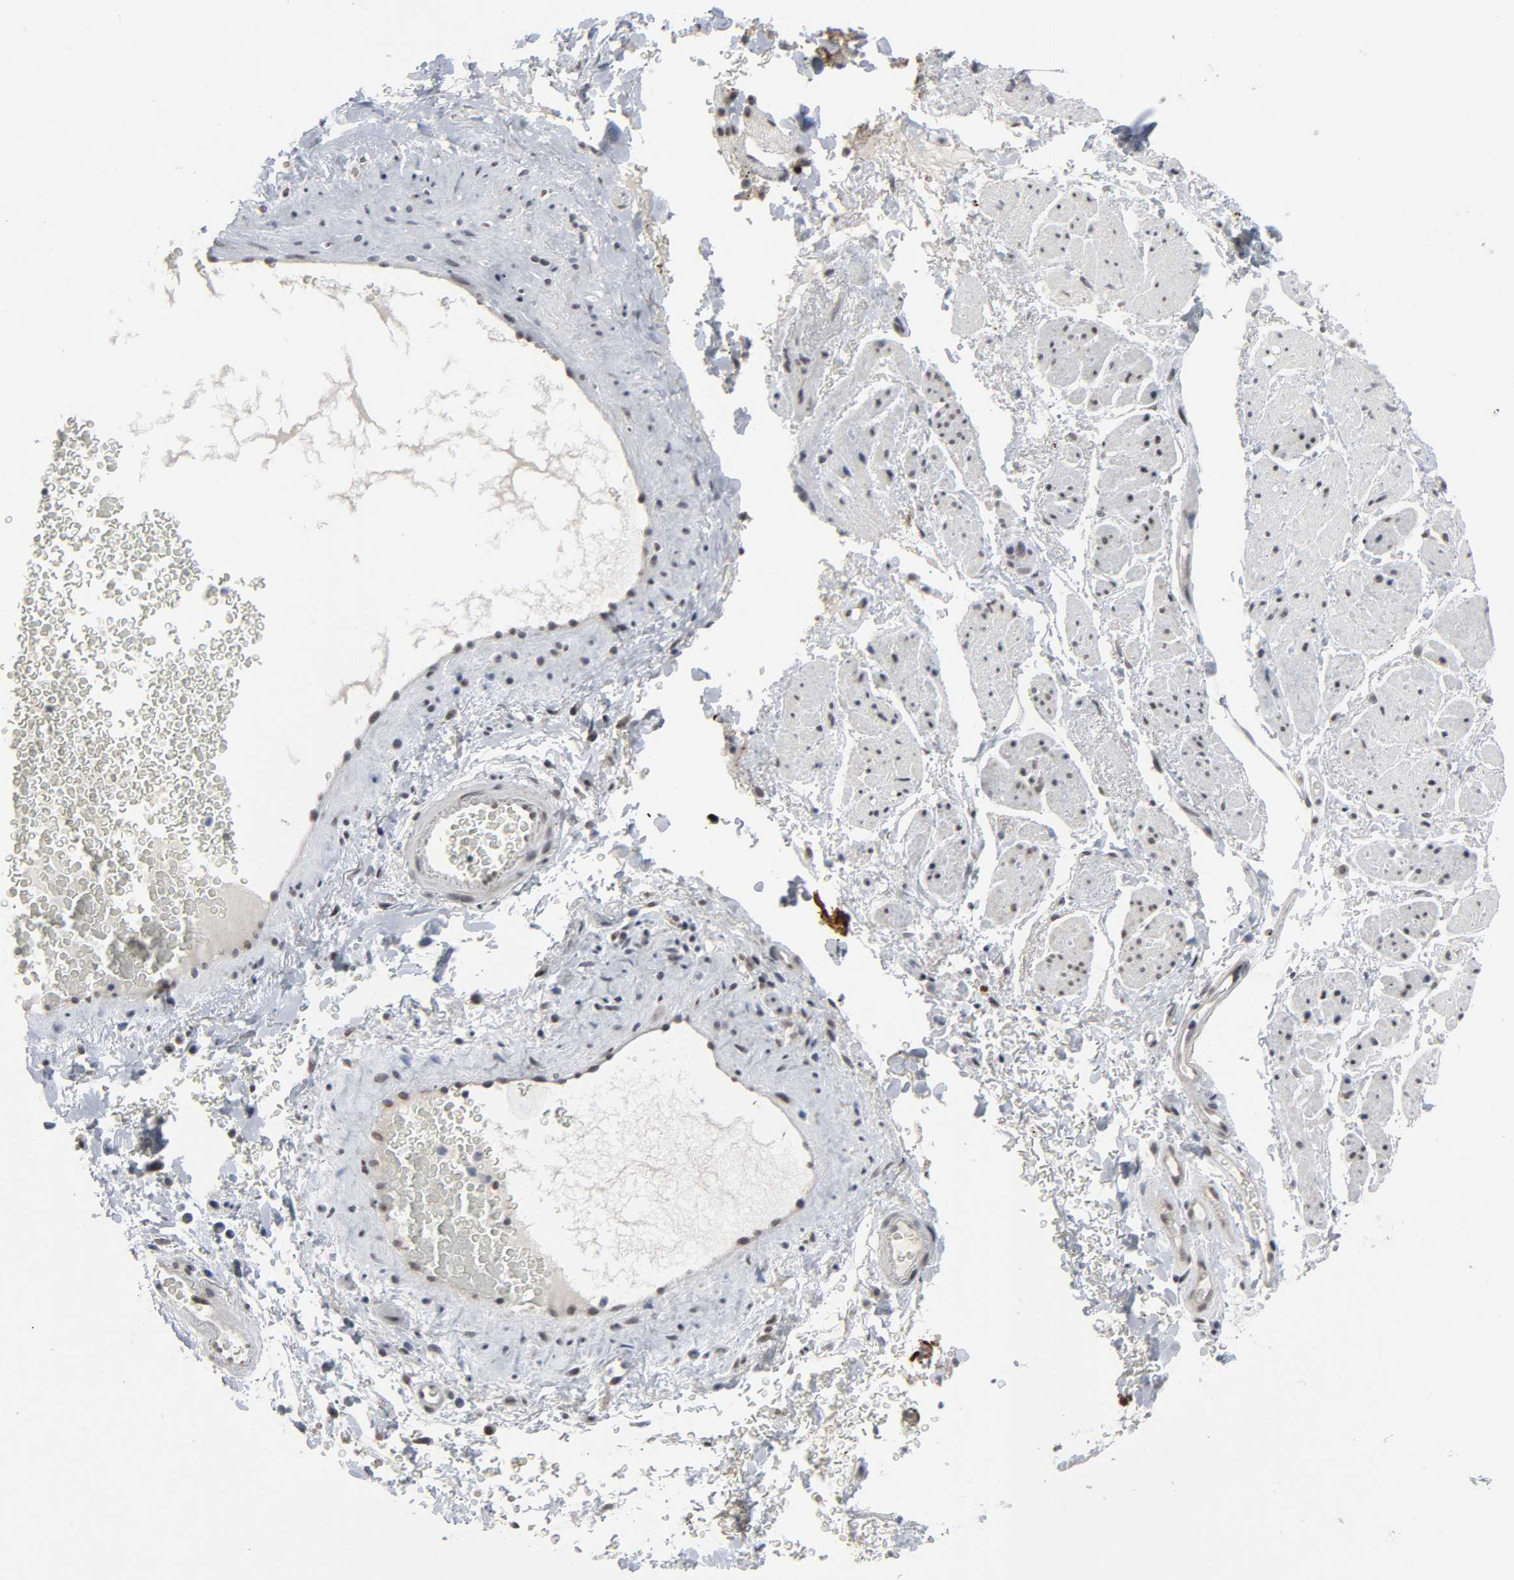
{"staining": {"intensity": "negative", "quantity": "none", "location": "none"}, "tissue": "adipose tissue", "cell_type": "Adipocytes", "image_type": "normal", "snomed": [{"axis": "morphology", "description": "Normal tissue, NOS"}, {"axis": "topography", "description": "Soft tissue"}, {"axis": "topography", "description": "Peripheral nerve tissue"}], "caption": "Immunohistochemistry photomicrograph of unremarkable adipose tissue stained for a protein (brown), which shows no expression in adipocytes. Brightfield microscopy of IHC stained with DAB (brown) and hematoxylin (blue), captured at high magnification.", "gene": "MUC1", "patient": {"sex": "female", "age": 71}}